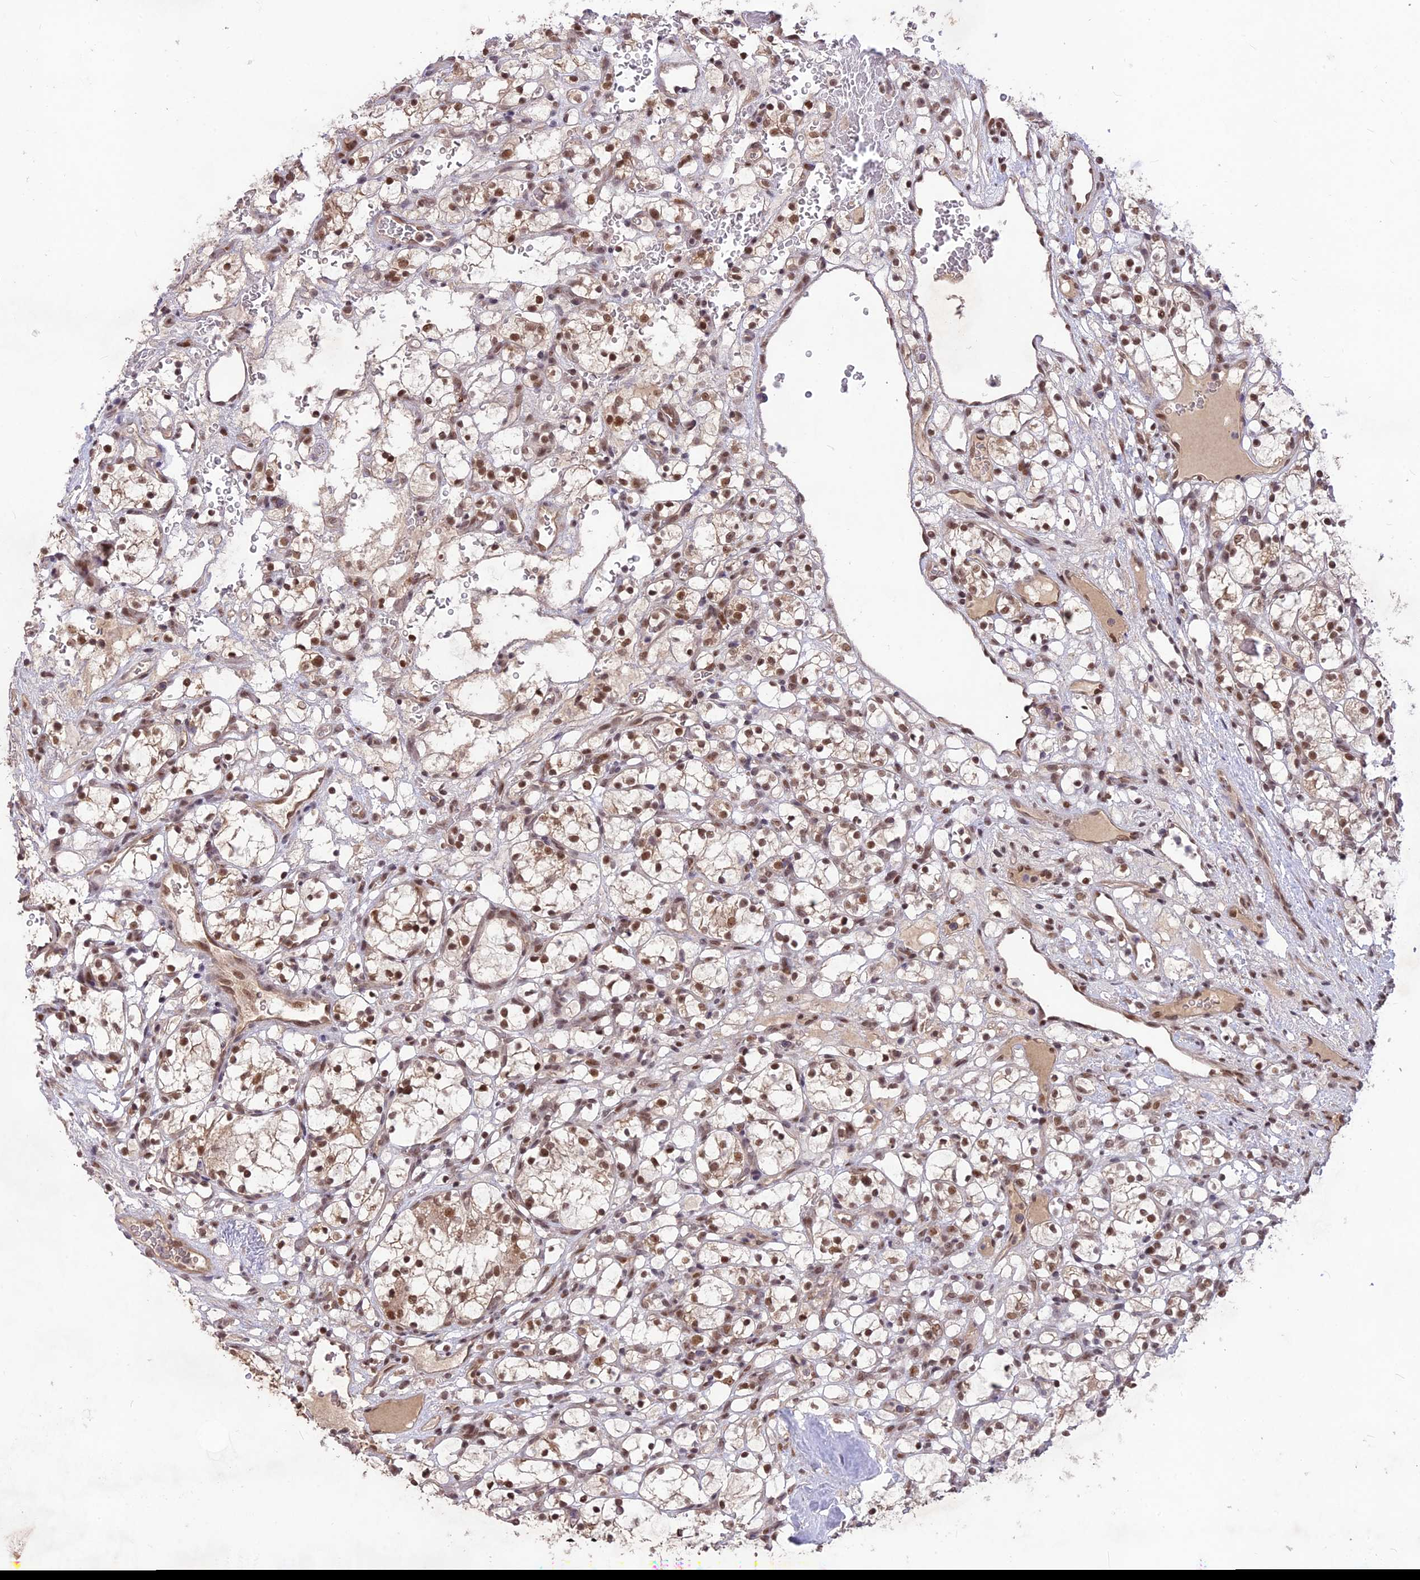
{"staining": {"intensity": "moderate", "quantity": ">75%", "location": "nuclear"}, "tissue": "renal cancer", "cell_type": "Tumor cells", "image_type": "cancer", "snomed": [{"axis": "morphology", "description": "Adenocarcinoma, NOS"}, {"axis": "topography", "description": "Kidney"}], "caption": "Moderate nuclear staining for a protein is identified in approximately >75% of tumor cells of renal adenocarcinoma using immunohistochemistry (IHC).", "gene": "DIS3", "patient": {"sex": "female", "age": 69}}